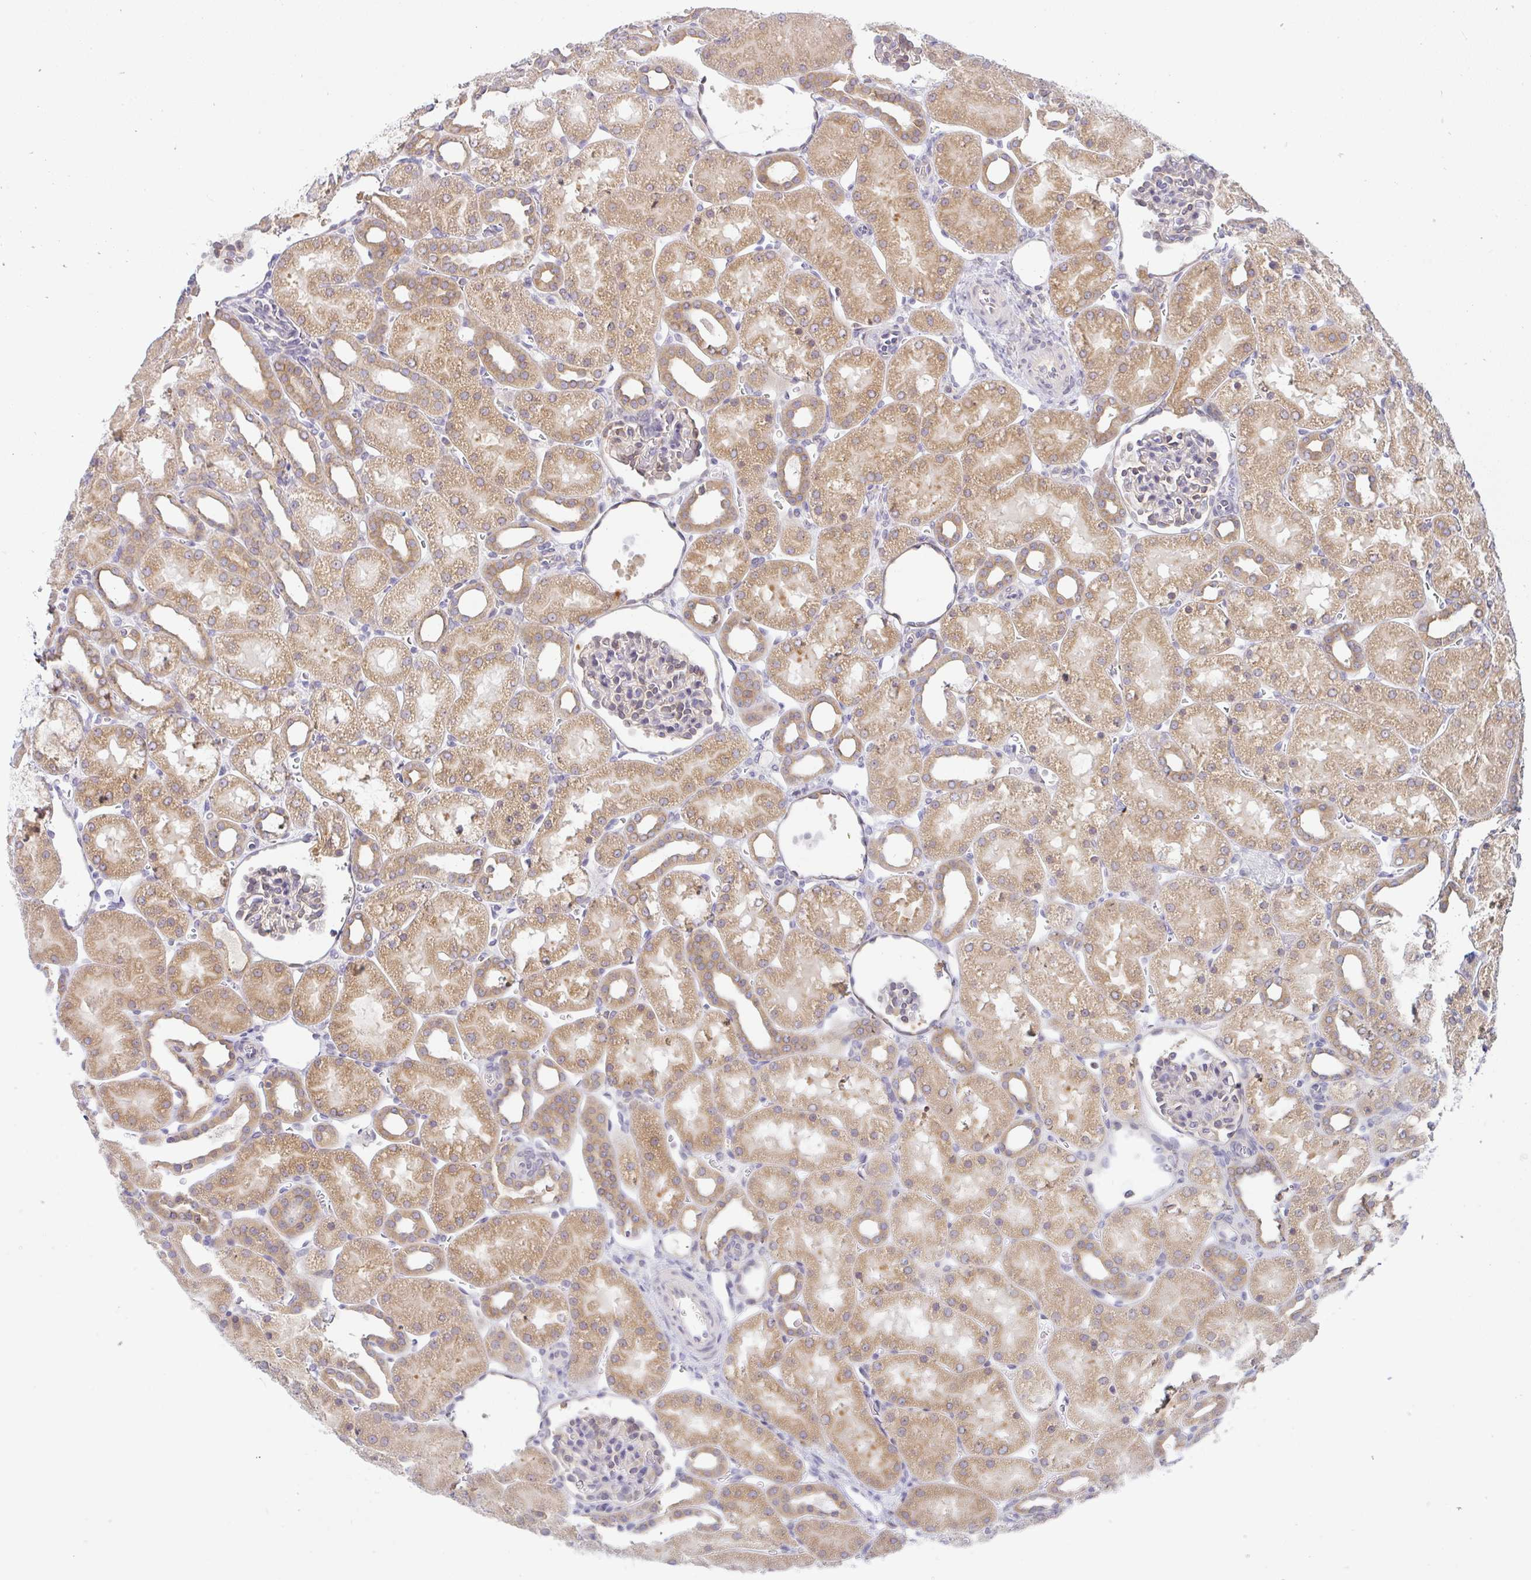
{"staining": {"intensity": "weak", "quantity": "25%-75%", "location": "cytoplasmic/membranous"}, "tissue": "kidney", "cell_type": "Cells in glomeruli", "image_type": "normal", "snomed": [{"axis": "morphology", "description": "Normal tissue, NOS"}, {"axis": "topography", "description": "Kidney"}], "caption": "DAB immunohistochemical staining of benign human kidney shows weak cytoplasmic/membranous protein positivity in approximately 25%-75% of cells in glomeruli.", "gene": "DERL2", "patient": {"sex": "male", "age": 2}}